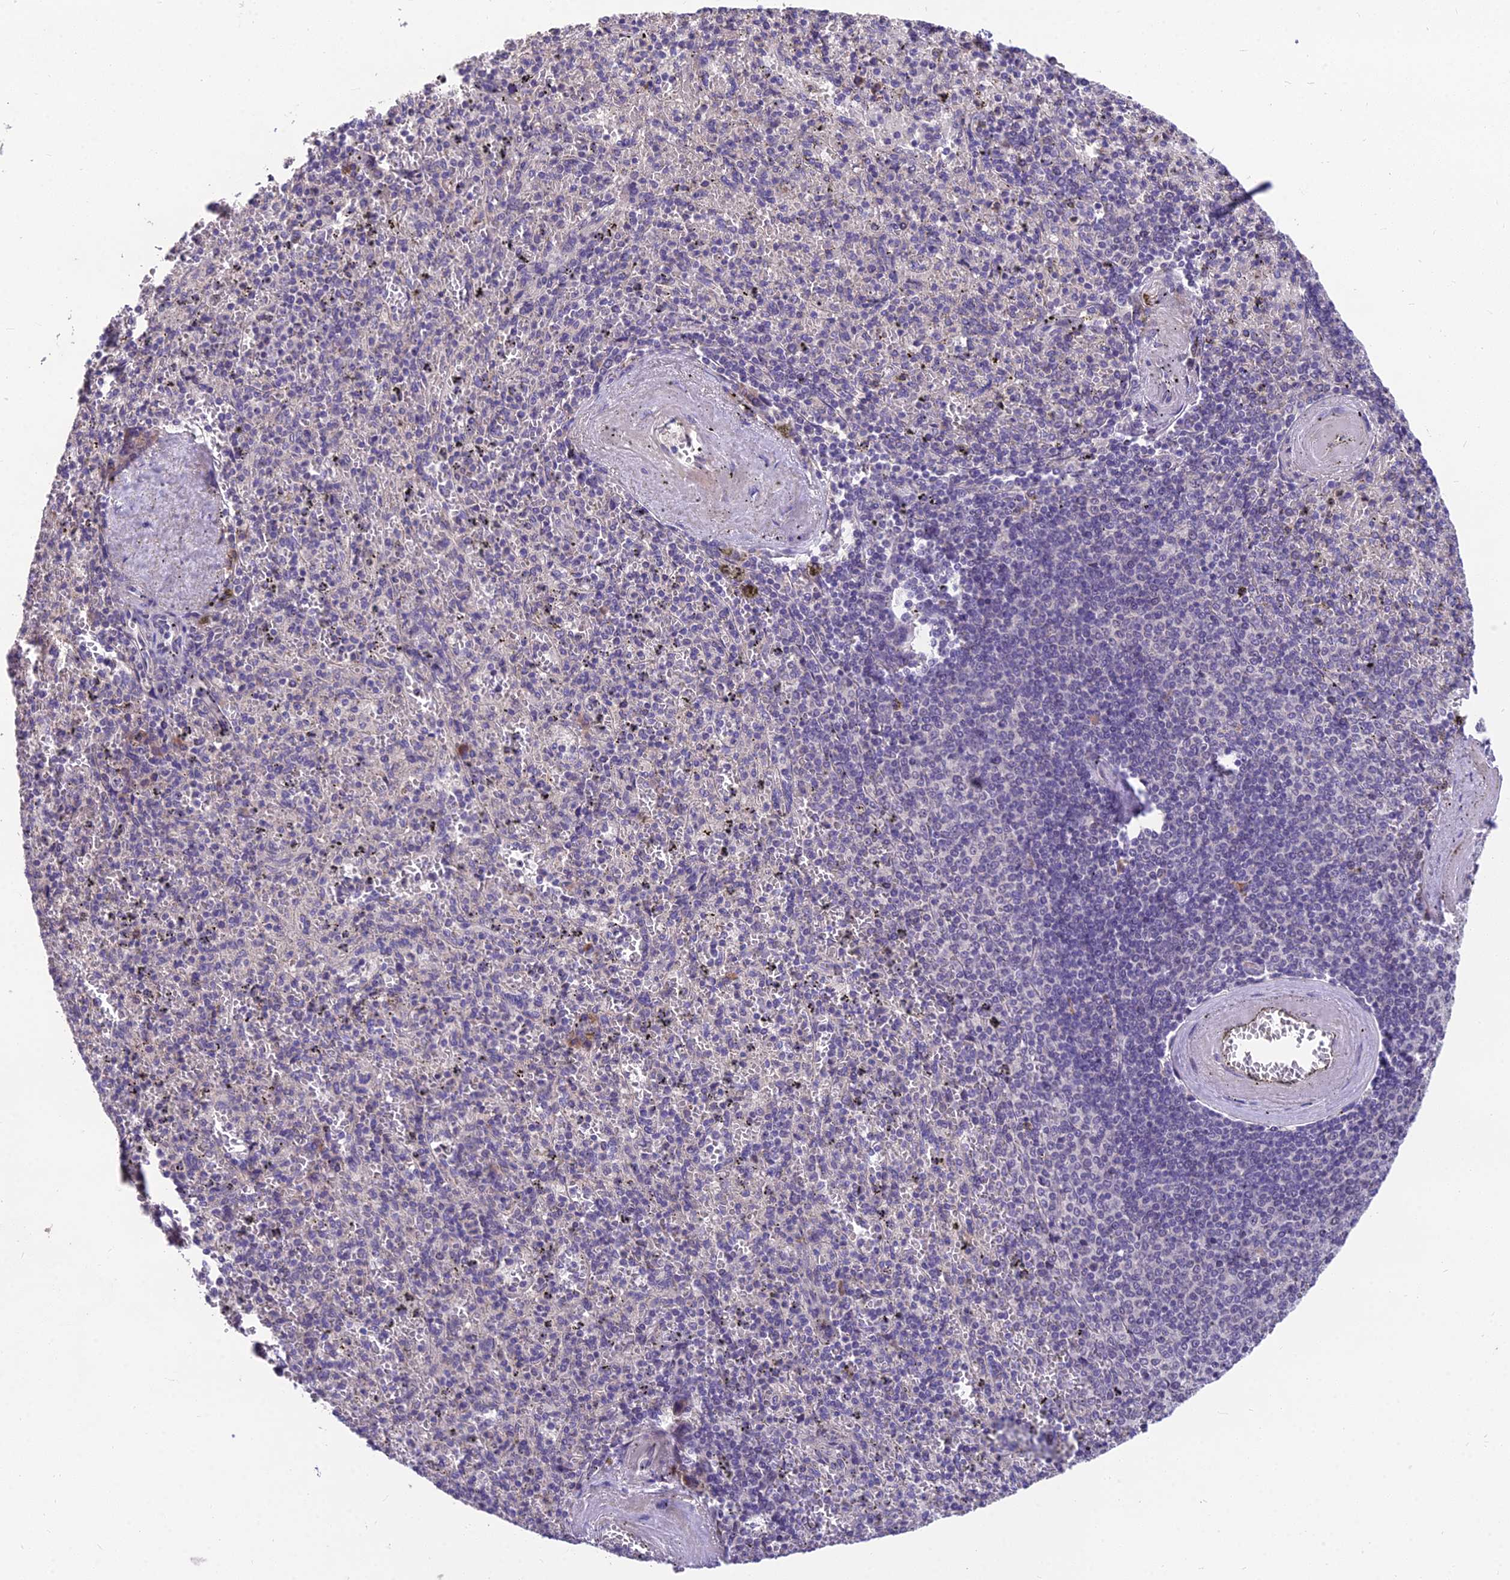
{"staining": {"intensity": "negative", "quantity": "none", "location": "none"}, "tissue": "spleen", "cell_type": "Cells in red pulp", "image_type": "normal", "snomed": [{"axis": "morphology", "description": "Normal tissue, NOS"}, {"axis": "topography", "description": "Spleen"}], "caption": "There is no significant positivity in cells in red pulp of spleen. (DAB IHC visualized using brightfield microscopy, high magnification).", "gene": "ZNF333", "patient": {"sex": "male", "age": 82}}